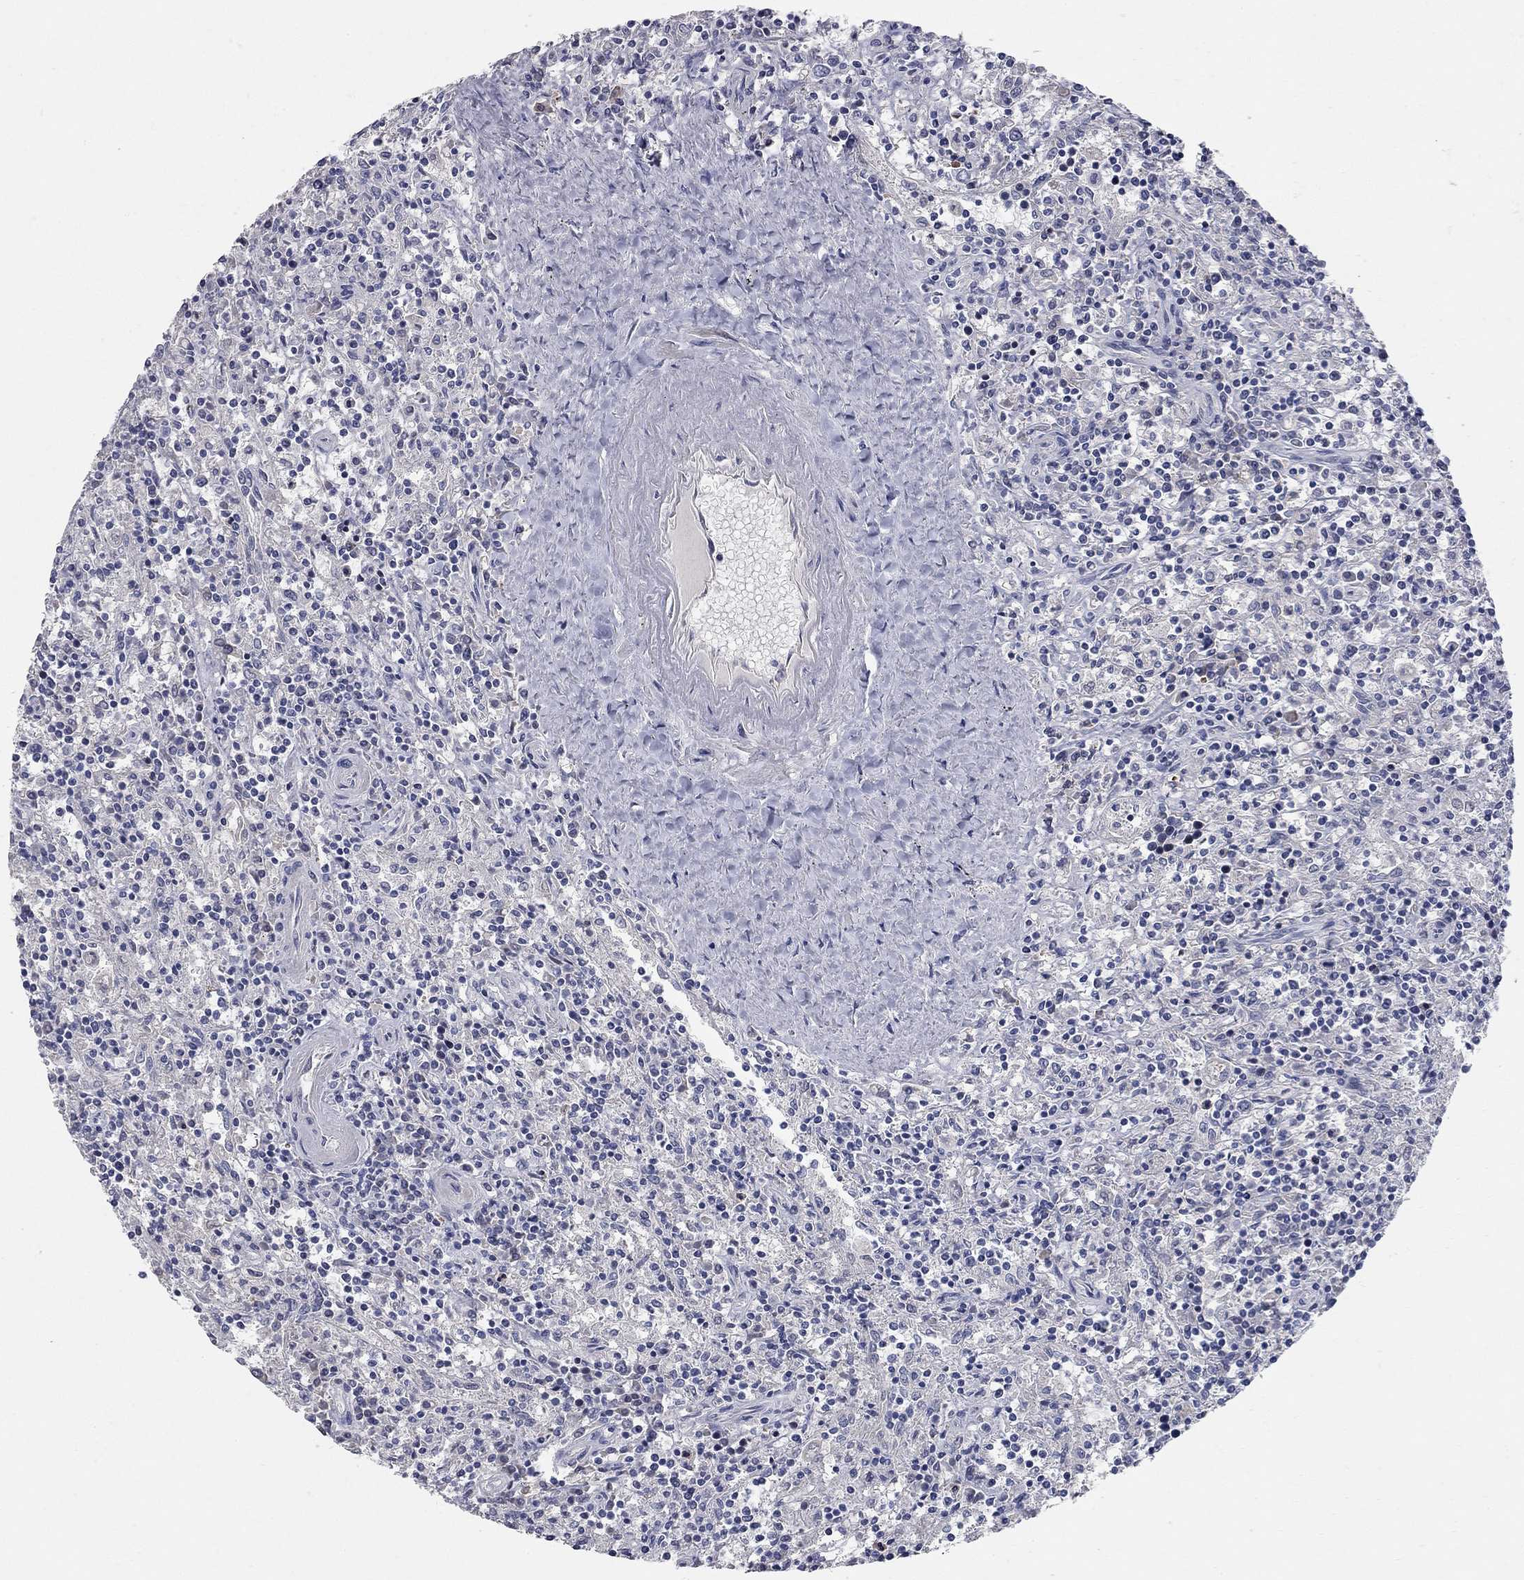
{"staining": {"intensity": "negative", "quantity": "none", "location": "none"}, "tissue": "lymphoma", "cell_type": "Tumor cells", "image_type": "cancer", "snomed": [{"axis": "morphology", "description": "Malignant lymphoma, non-Hodgkin's type, Low grade"}, {"axis": "topography", "description": "Spleen"}], "caption": "Tumor cells are negative for brown protein staining in malignant lymphoma, non-Hodgkin's type (low-grade).", "gene": "SYT12", "patient": {"sex": "male", "age": 62}}